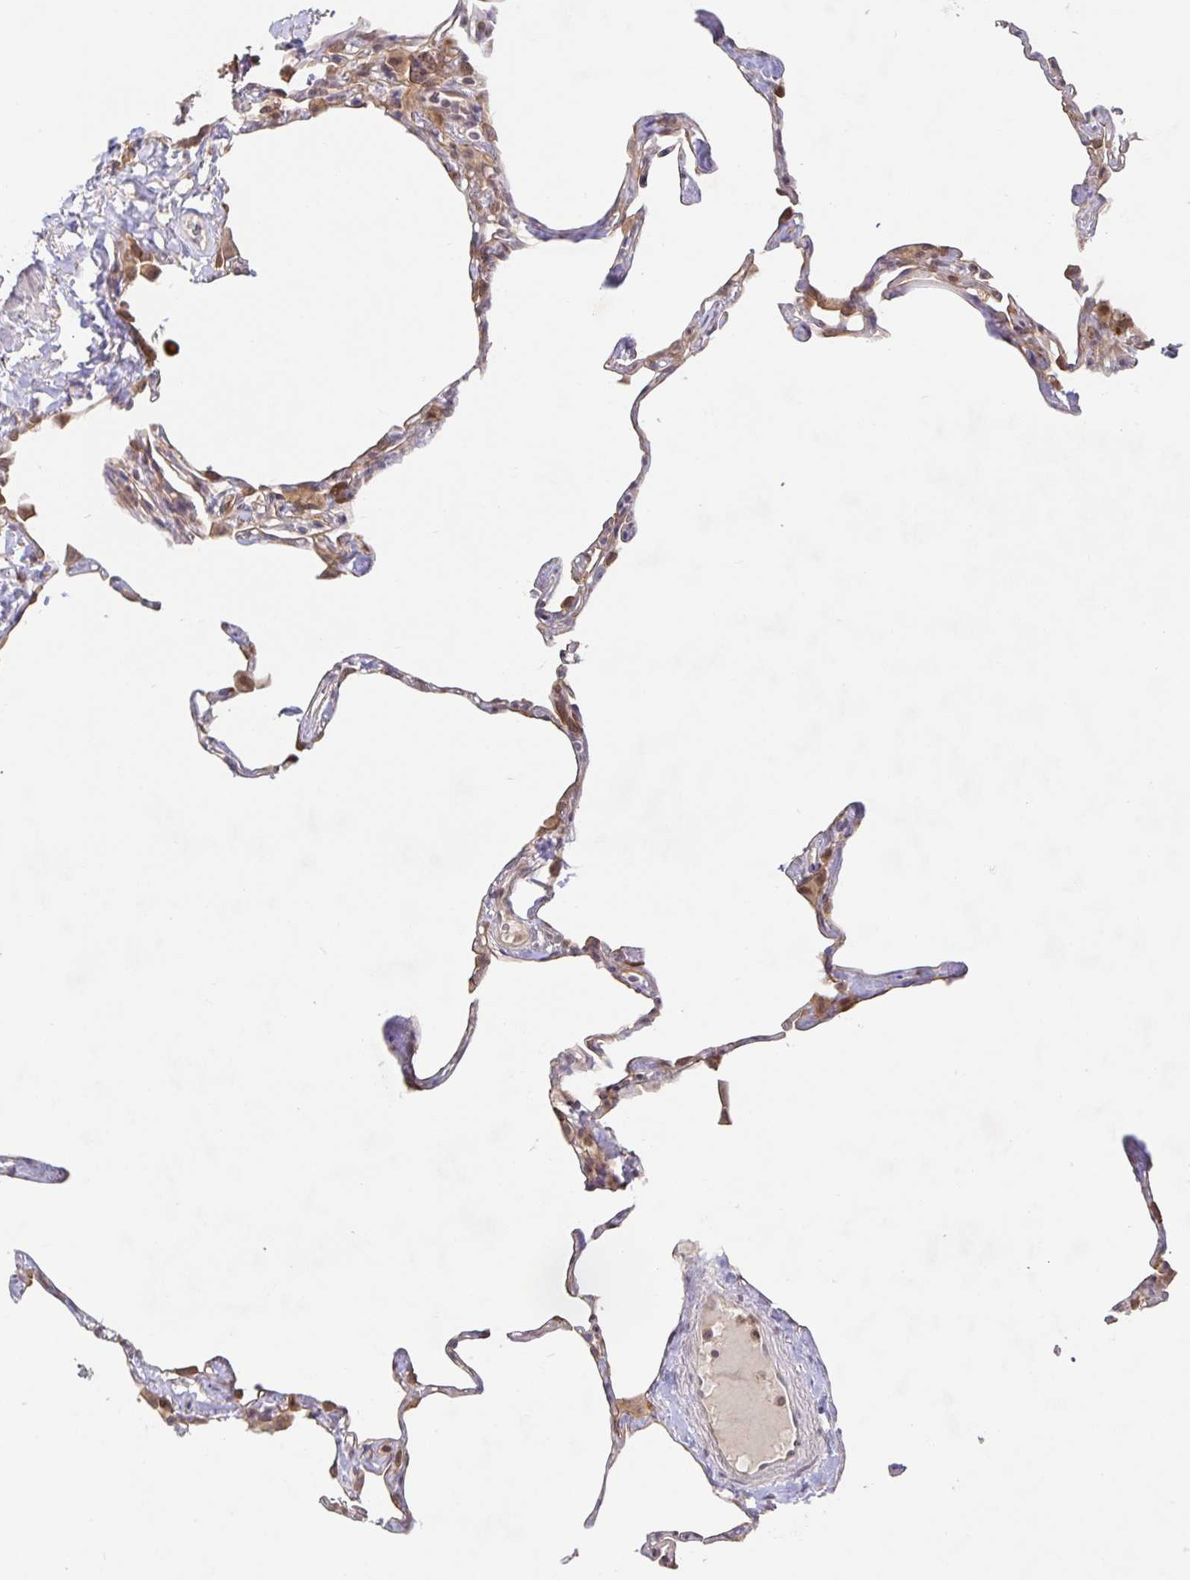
{"staining": {"intensity": "weak", "quantity": "25%-75%", "location": "cytoplasmic/membranous"}, "tissue": "lung", "cell_type": "Alveolar cells", "image_type": "normal", "snomed": [{"axis": "morphology", "description": "Normal tissue, NOS"}, {"axis": "topography", "description": "Lung"}], "caption": "This histopathology image demonstrates normal lung stained with IHC to label a protein in brown. The cytoplasmic/membranous of alveolar cells show weak positivity for the protein. Nuclei are counter-stained blue.", "gene": "AACS", "patient": {"sex": "male", "age": 65}}